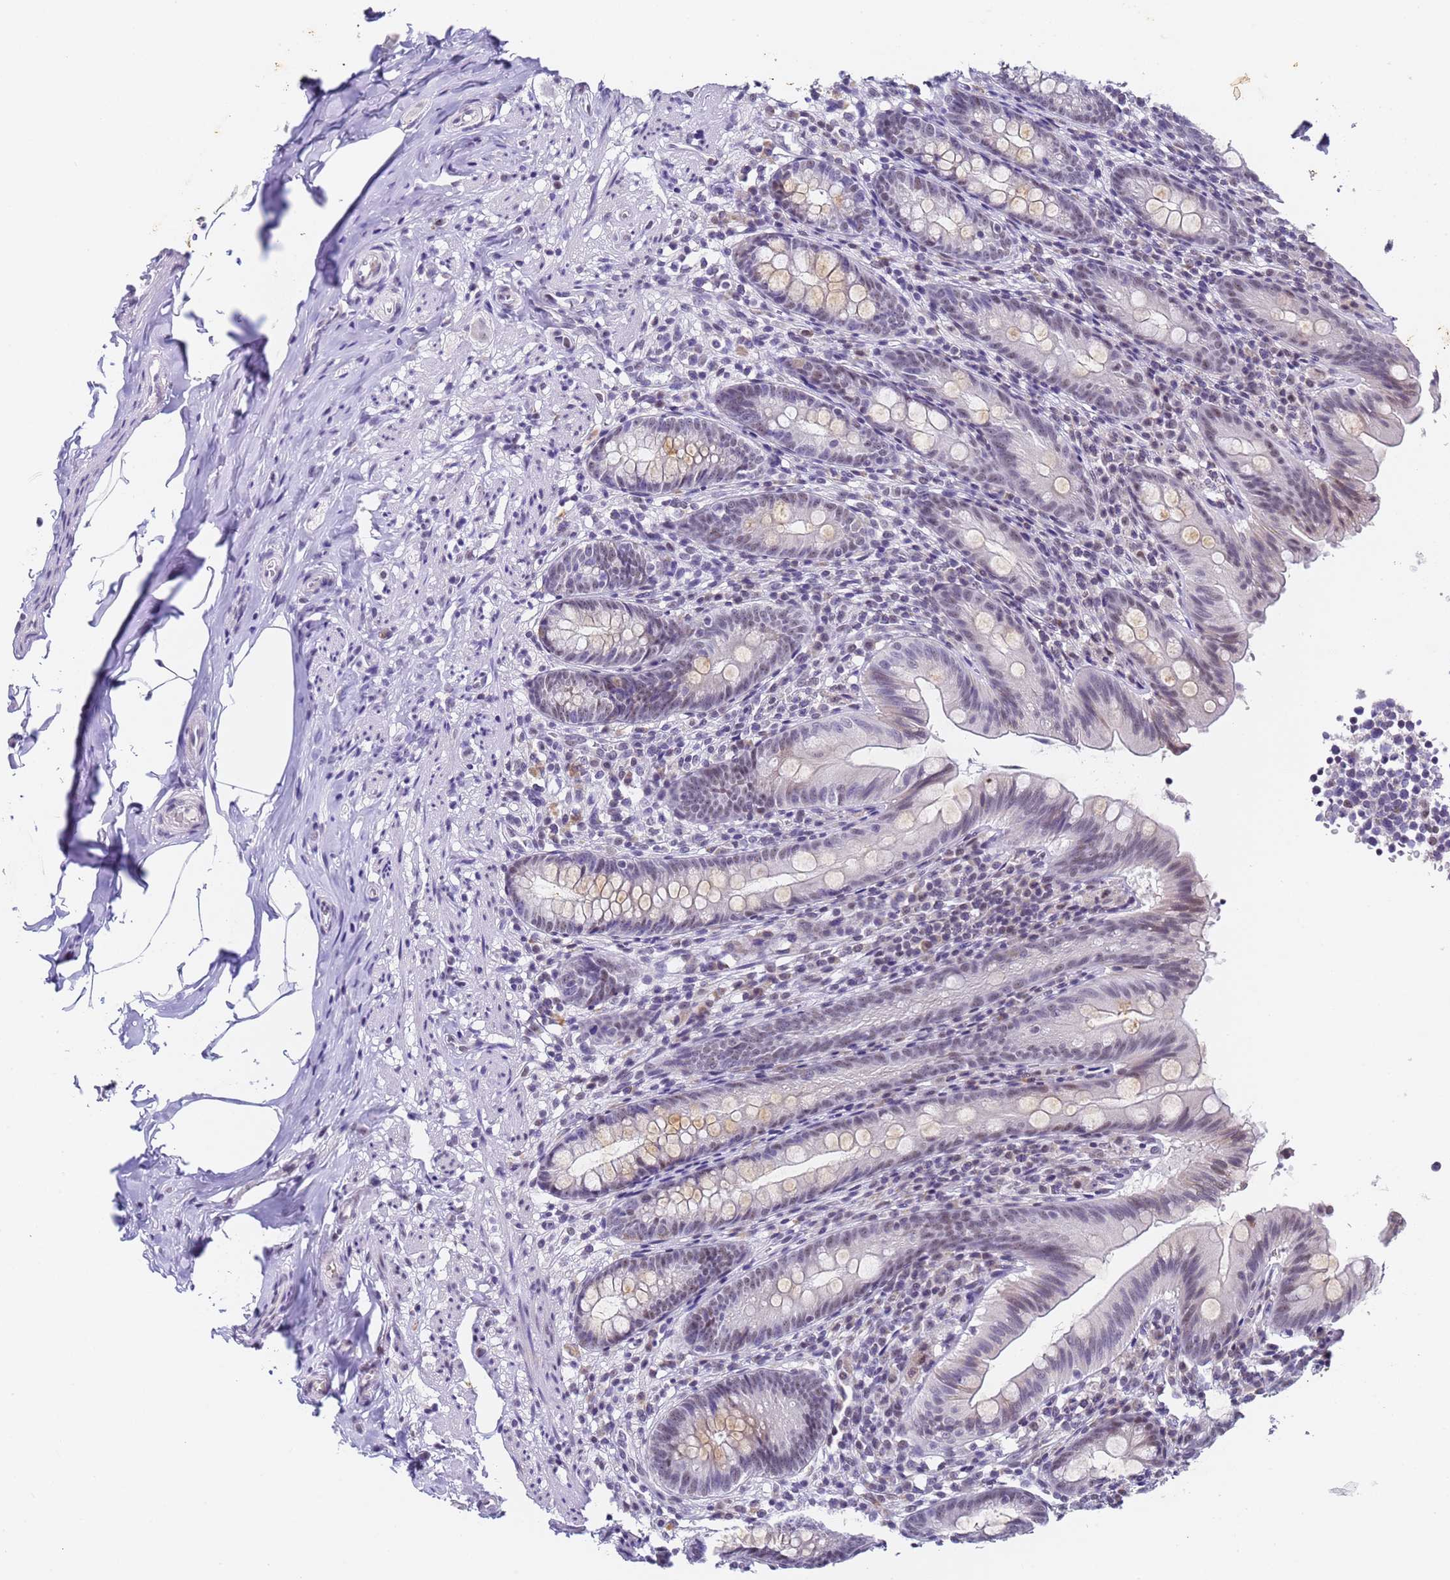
{"staining": {"intensity": "weak", "quantity": "<25%", "location": "cytoplasmic/membranous"}, "tissue": "appendix", "cell_type": "Glandular cells", "image_type": "normal", "snomed": [{"axis": "morphology", "description": "Normal tissue, NOS"}, {"axis": "topography", "description": "Appendix"}], "caption": "An immunohistochemistry photomicrograph of unremarkable appendix is shown. There is no staining in glandular cells of appendix.", "gene": "FNBP4", "patient": {"sex": "male", "age": 55}}